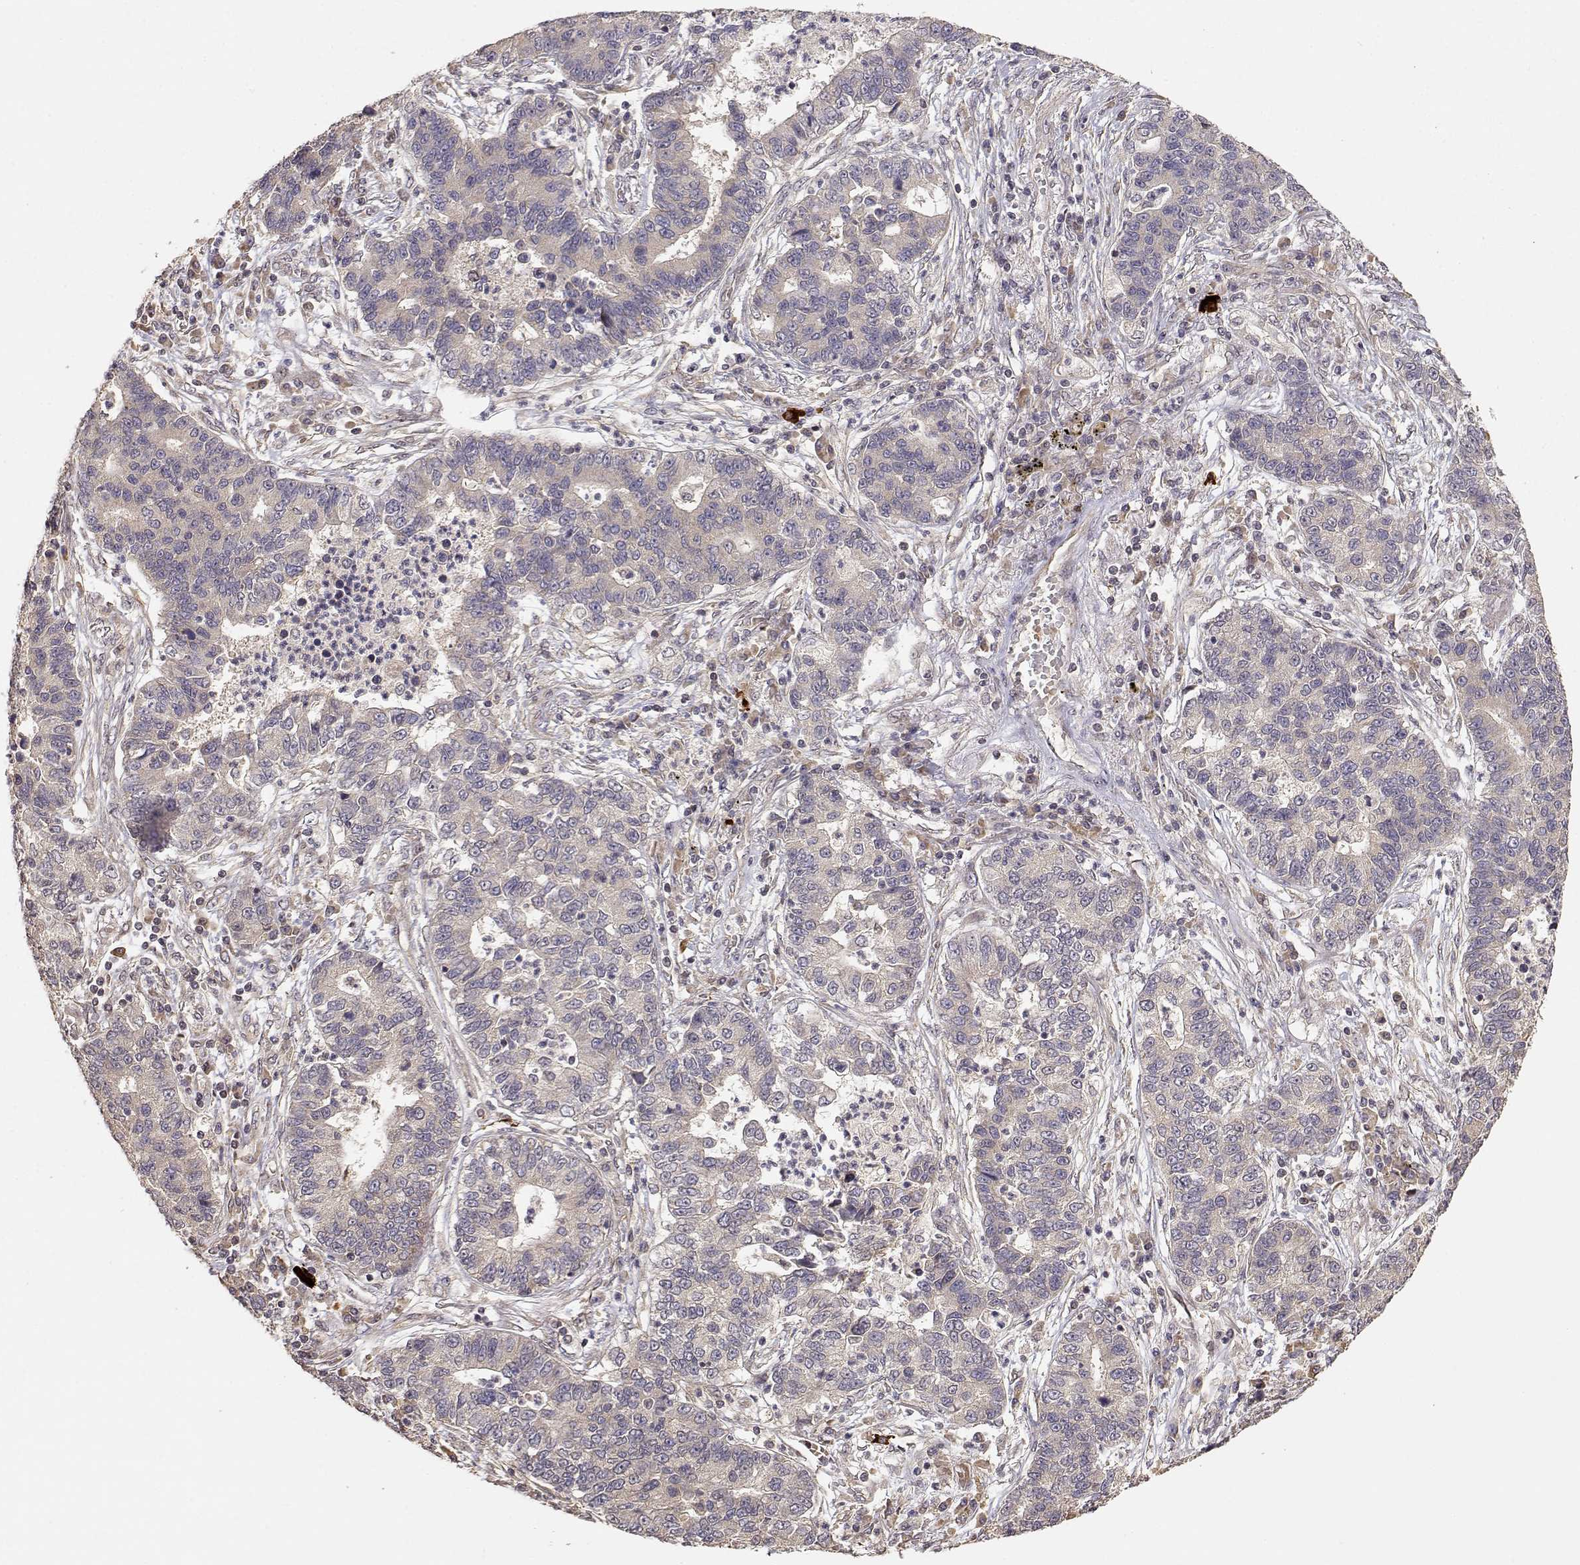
{"staining": {"intensity": "negative", "quantity": "none", "location": "none"}, "tissue": "lung cancer", "cell_type": "Tumor cells", "image_type": "cancer", "snomed": [{"axis": "morphology", "description": "Adenocarcinoma, NOS"}, {"axis": "topography", "description": "Lung"}], "caption": "Immunohistochemical staining of human lung cancer displays no significant expression in tumor cells.", "gene": "PICK1", "patient": {"sex": "female", "age": 57}}